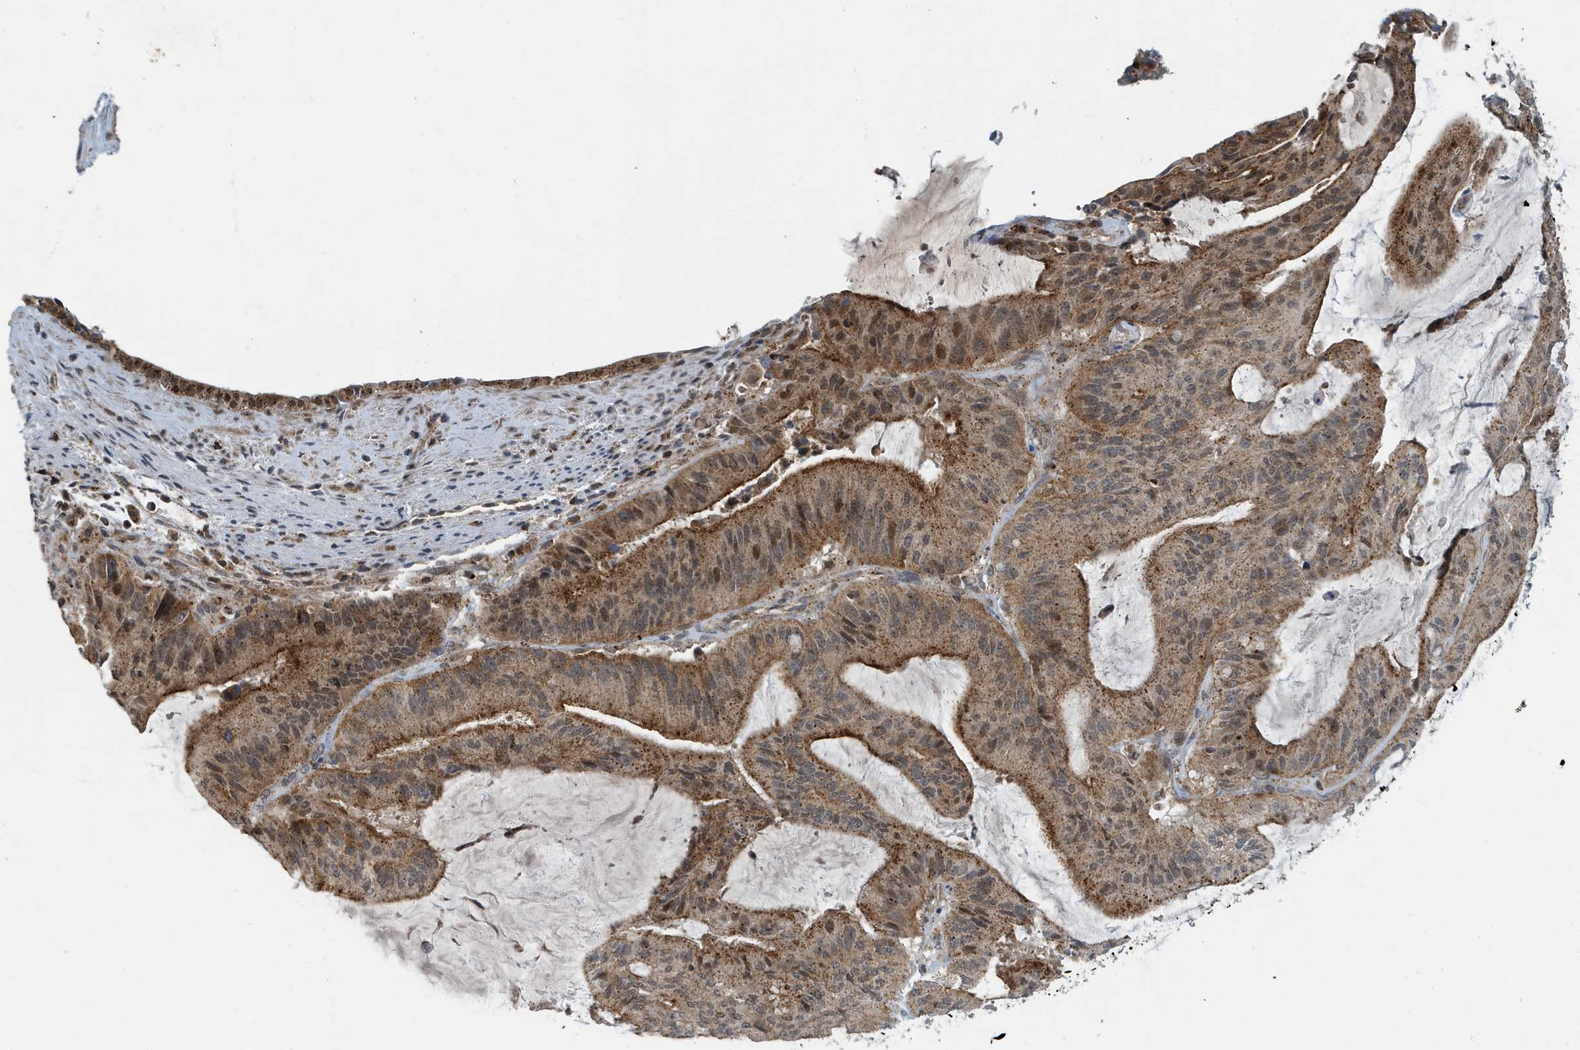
{"staining": {"intensity": "moderate", "quantity": ">75%", "location": "cytoplasmic/membranous,nuclear"}, "tissue": "liver cancer", "cell_type": "Tumor cells", "image_type": "cancer", "snomed": [{"axis": "morphology", "description": "Normal tissue, NOS"}, {"axis": "morphology", "description": "Cholangiocarcinoma"}, {"axis": "topography", "description": "Liver"}, {"axis": "topography", "description": "Peripheral nerve tissue"}], "caption": "Immunohistochemical staining of human liver cancer (cholangiocarcinoma) exhibits medium levels of moderate cytoplasmic/membranous and nuclear staining in about >75% of tumor cells.", "gene": "KIF15", "patient": {"sex": "female", "age": 73}}